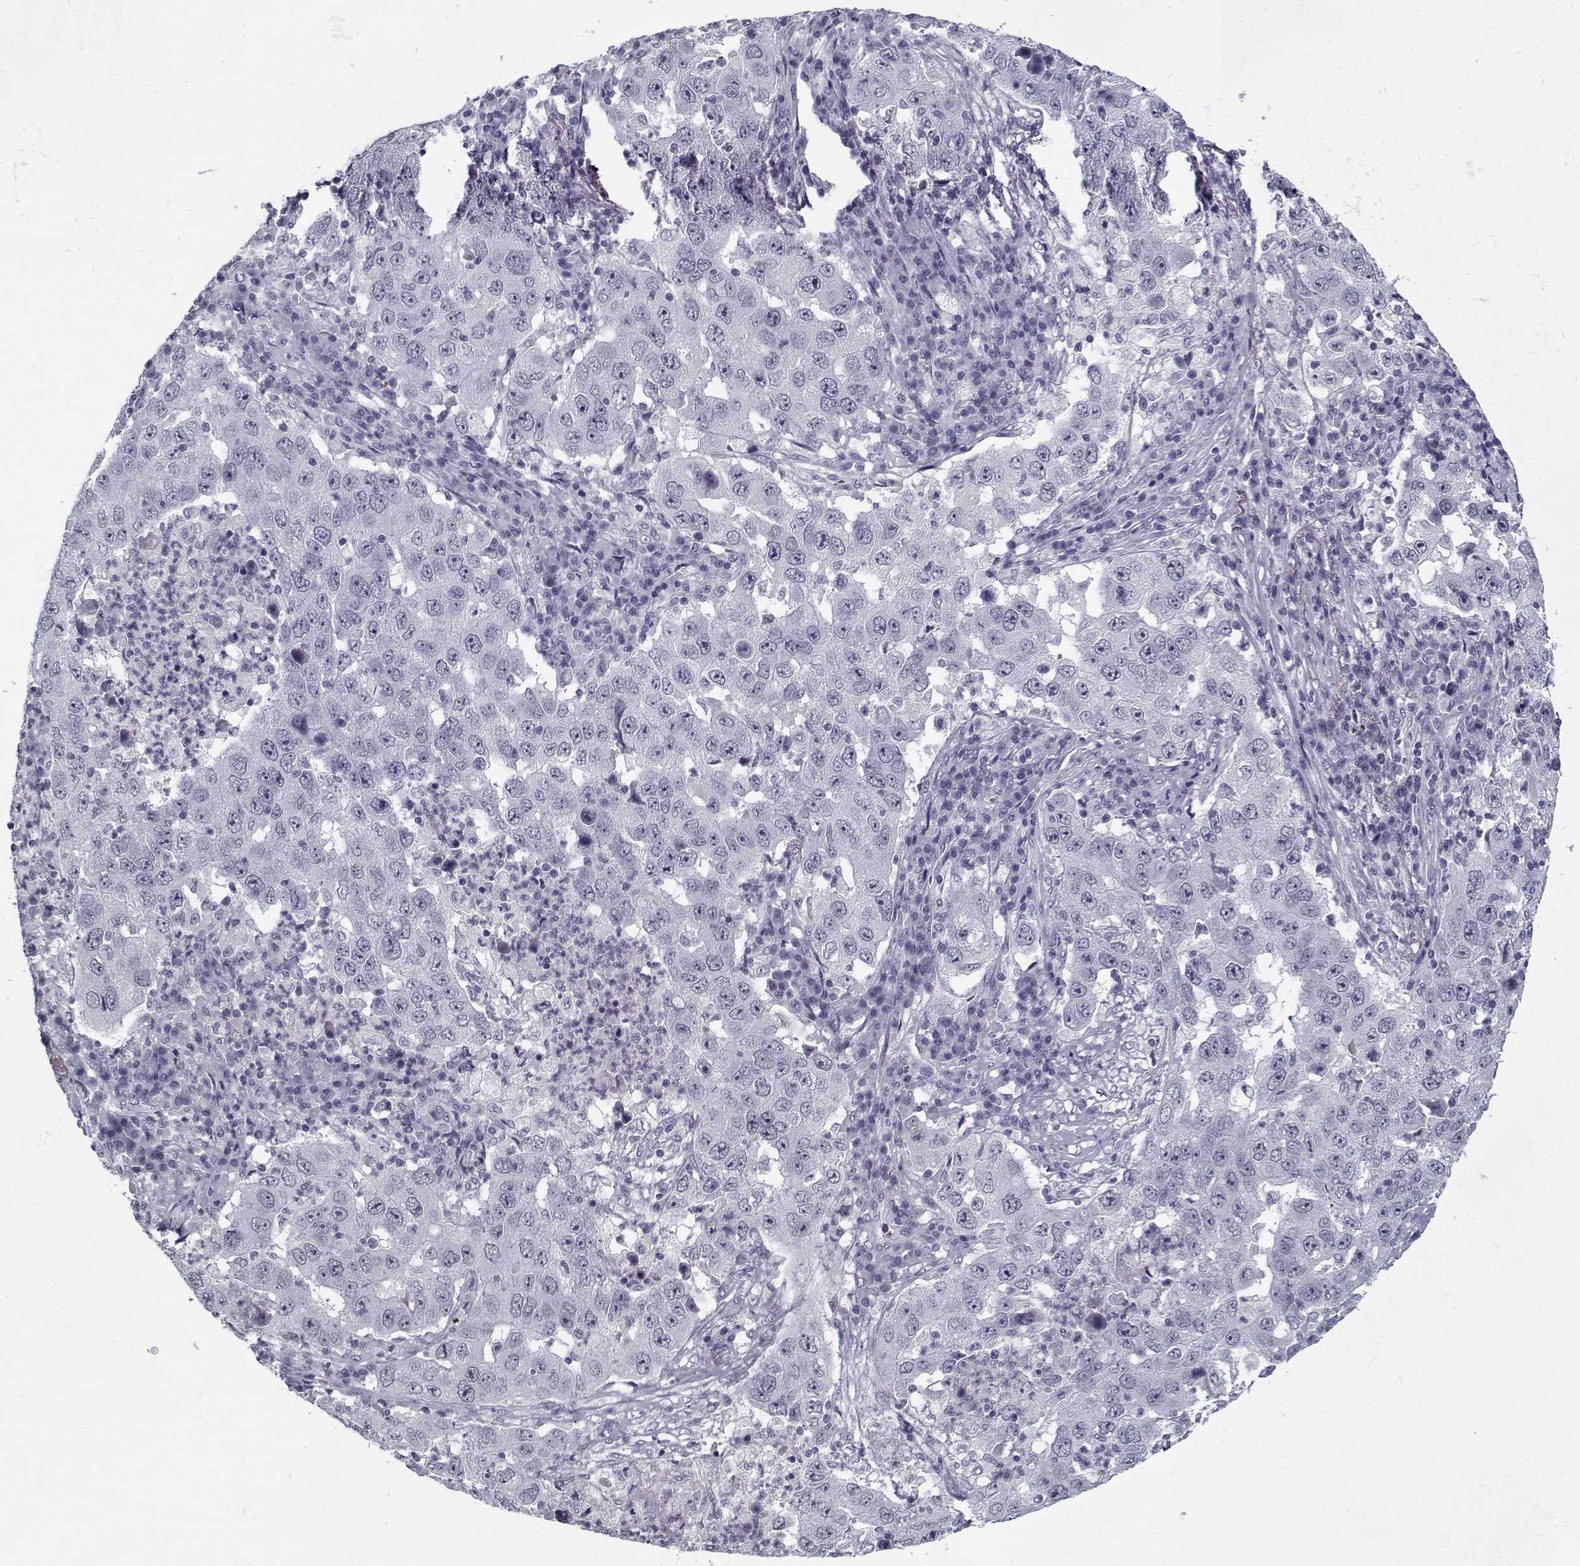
{"staining": {"intensity": "negative", "quantity": "none", "location": "none"}, "tissue": "lung cancer", "cell_type": "Tumor cells", "image_type": "cancer", "snomed": [{"axis": "morphology", "description": "Adenocarcinoma, NOS"}, {"axis": "topography", "description": "Lung"}], "caption": "Immunohistochemical staining of human lung cancer (adenocarcinoma) demonstrates no significant expression in tumor cells.", "gene": "RNF32", "patient": {"sex": "male", "age": 73}}